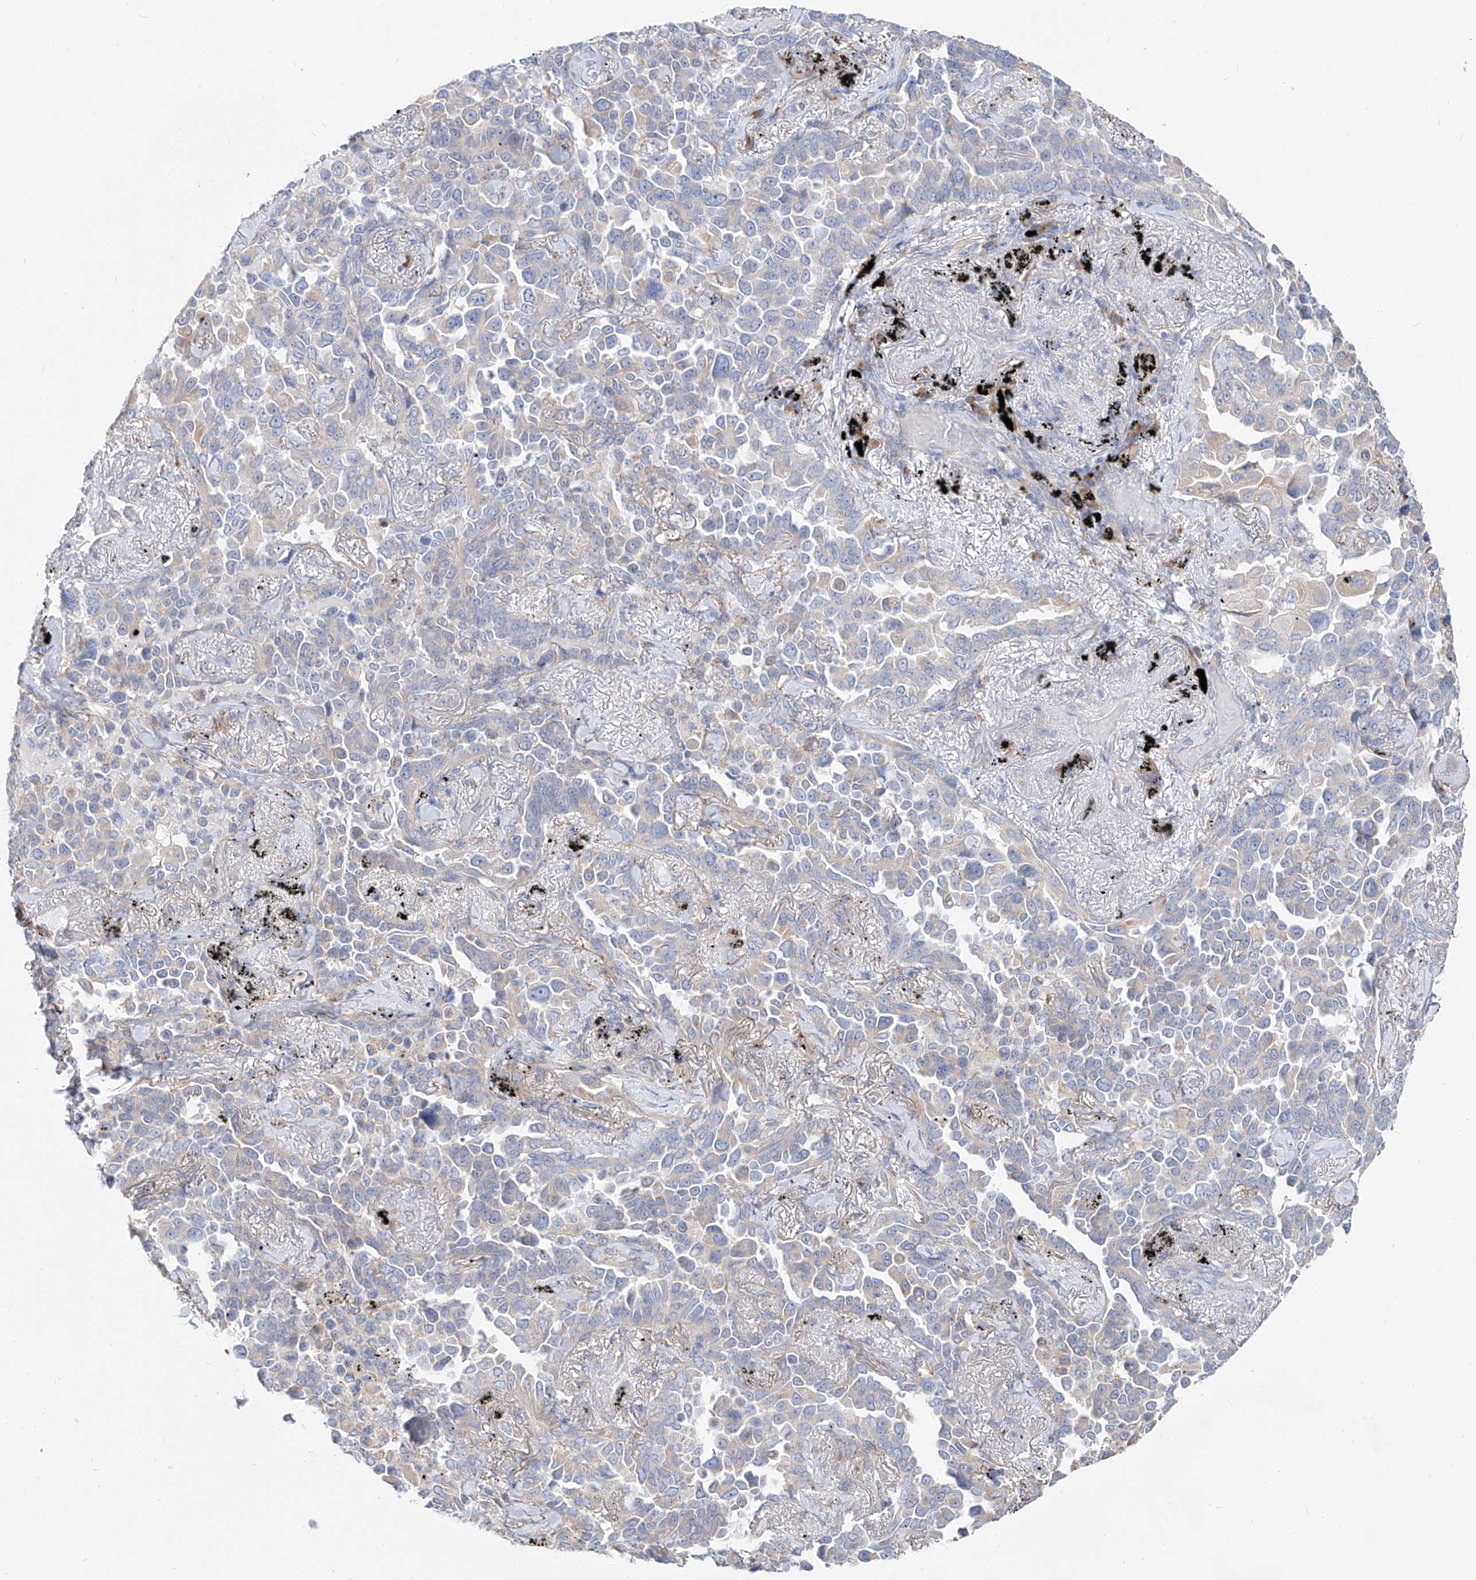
{"staining": {"intensity": "negative", "quantity": "none", "location": "none"}, "tissue": "lung cancer", "cell_type": "Tumor cells", "image_type": "cancer", "snomed": [{"axis": "morphology", "description": "Adenocarcinoma, NOS"}, {"axis": "topography", "description": "Lung"}], "caption": "Adenocarcinoma (lung) was stained to show a protein in brown. There is no significant staining in tumor cells.", "gene": "UFL1", "patient": {"sex": "female", "age": 67}}